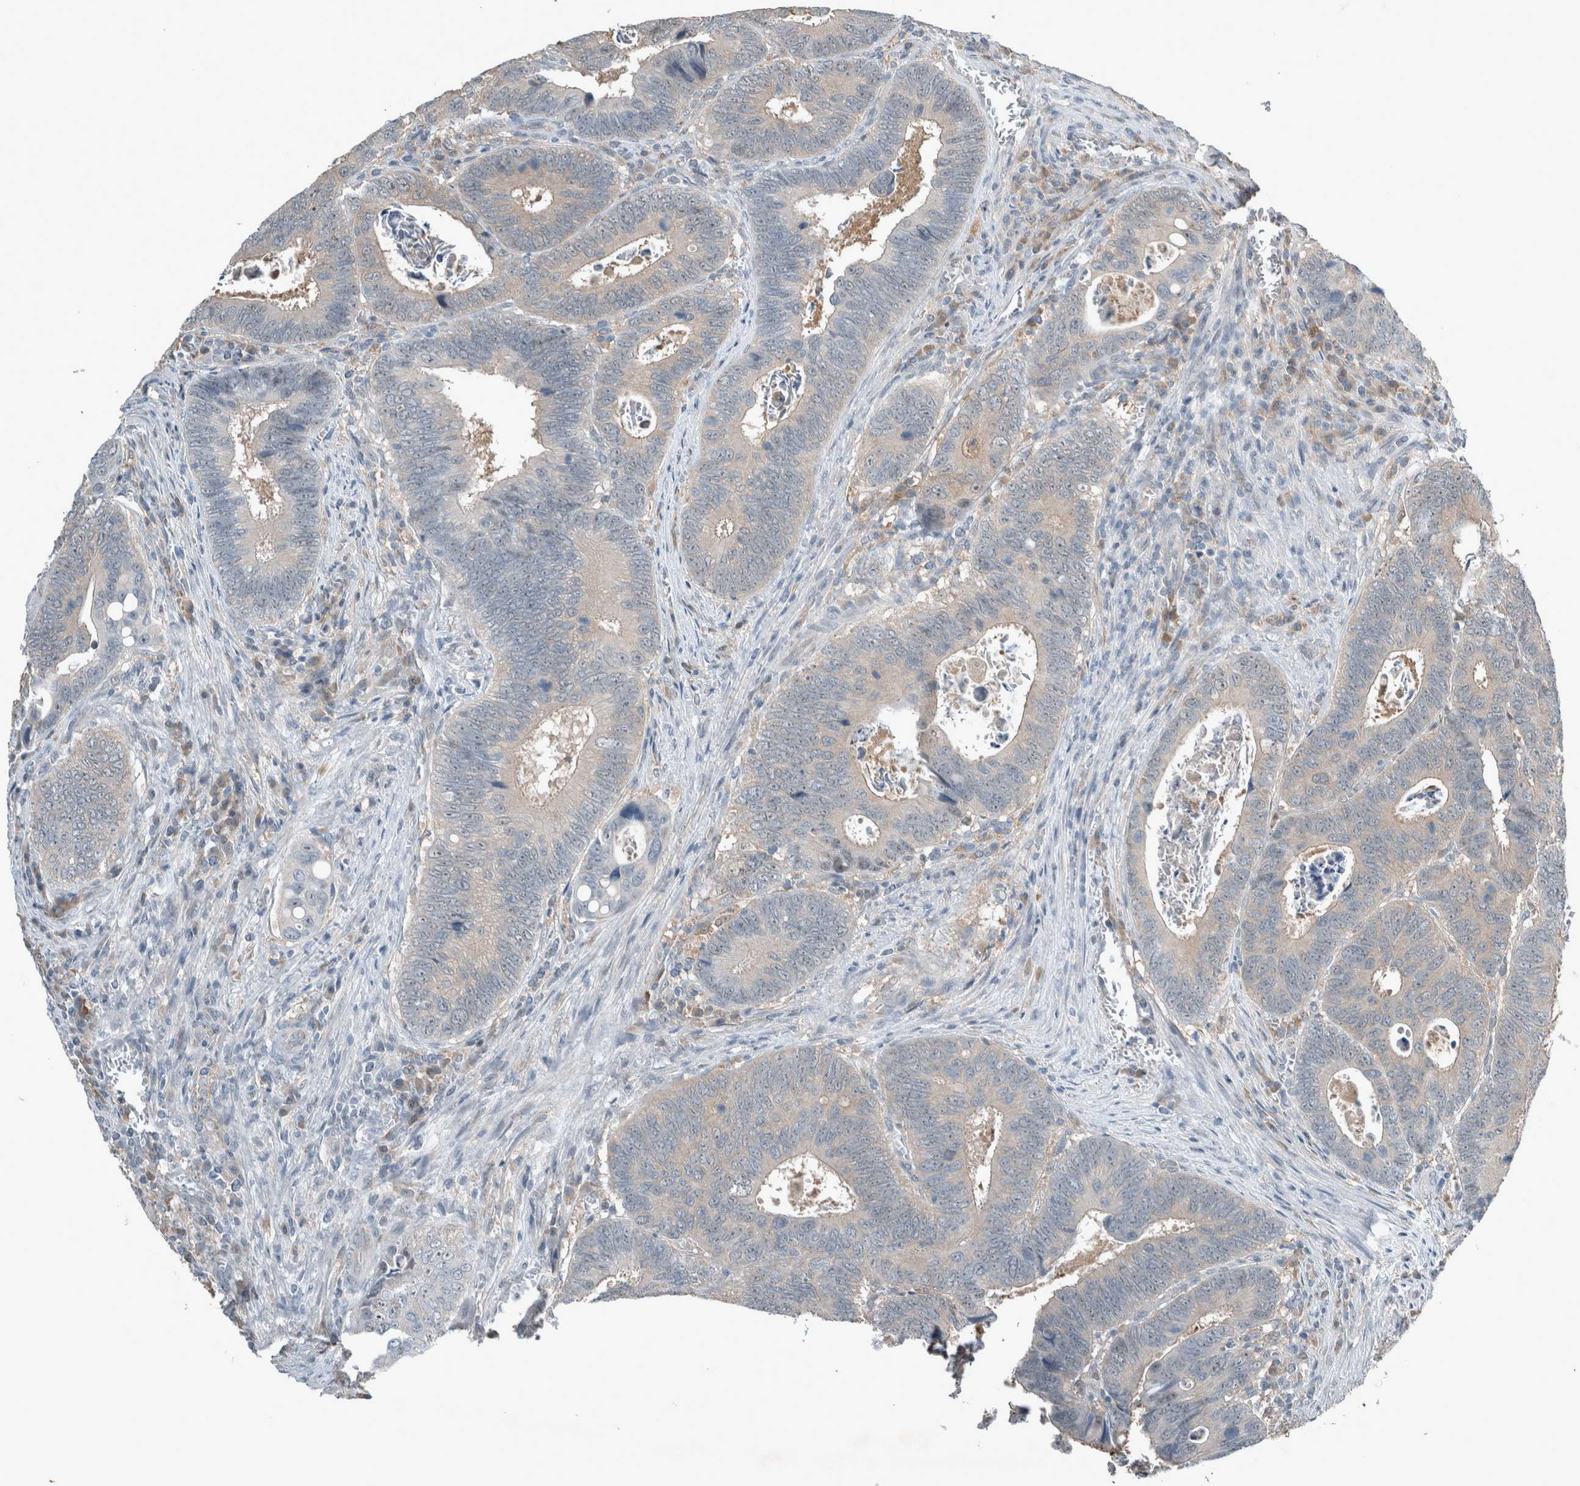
{"staining": {"intensity": "negative", "quantity": "none", "location": "none"}, "tissue": "colorectal cancer", "cell_type": "Tumor cells", "image_type": "cancer", "snomed": [{"axis": "morphology", "description": "Adenocarcinoma, NOS"}, {"axis": "topography", "description": "Colon"}], "caption": "Colorectal cancer was stained to show a protein in brown. There is no significant staining in tumor cells.", "gene": "RALGDS", "patient": {"sex": "male", "age": 72}}